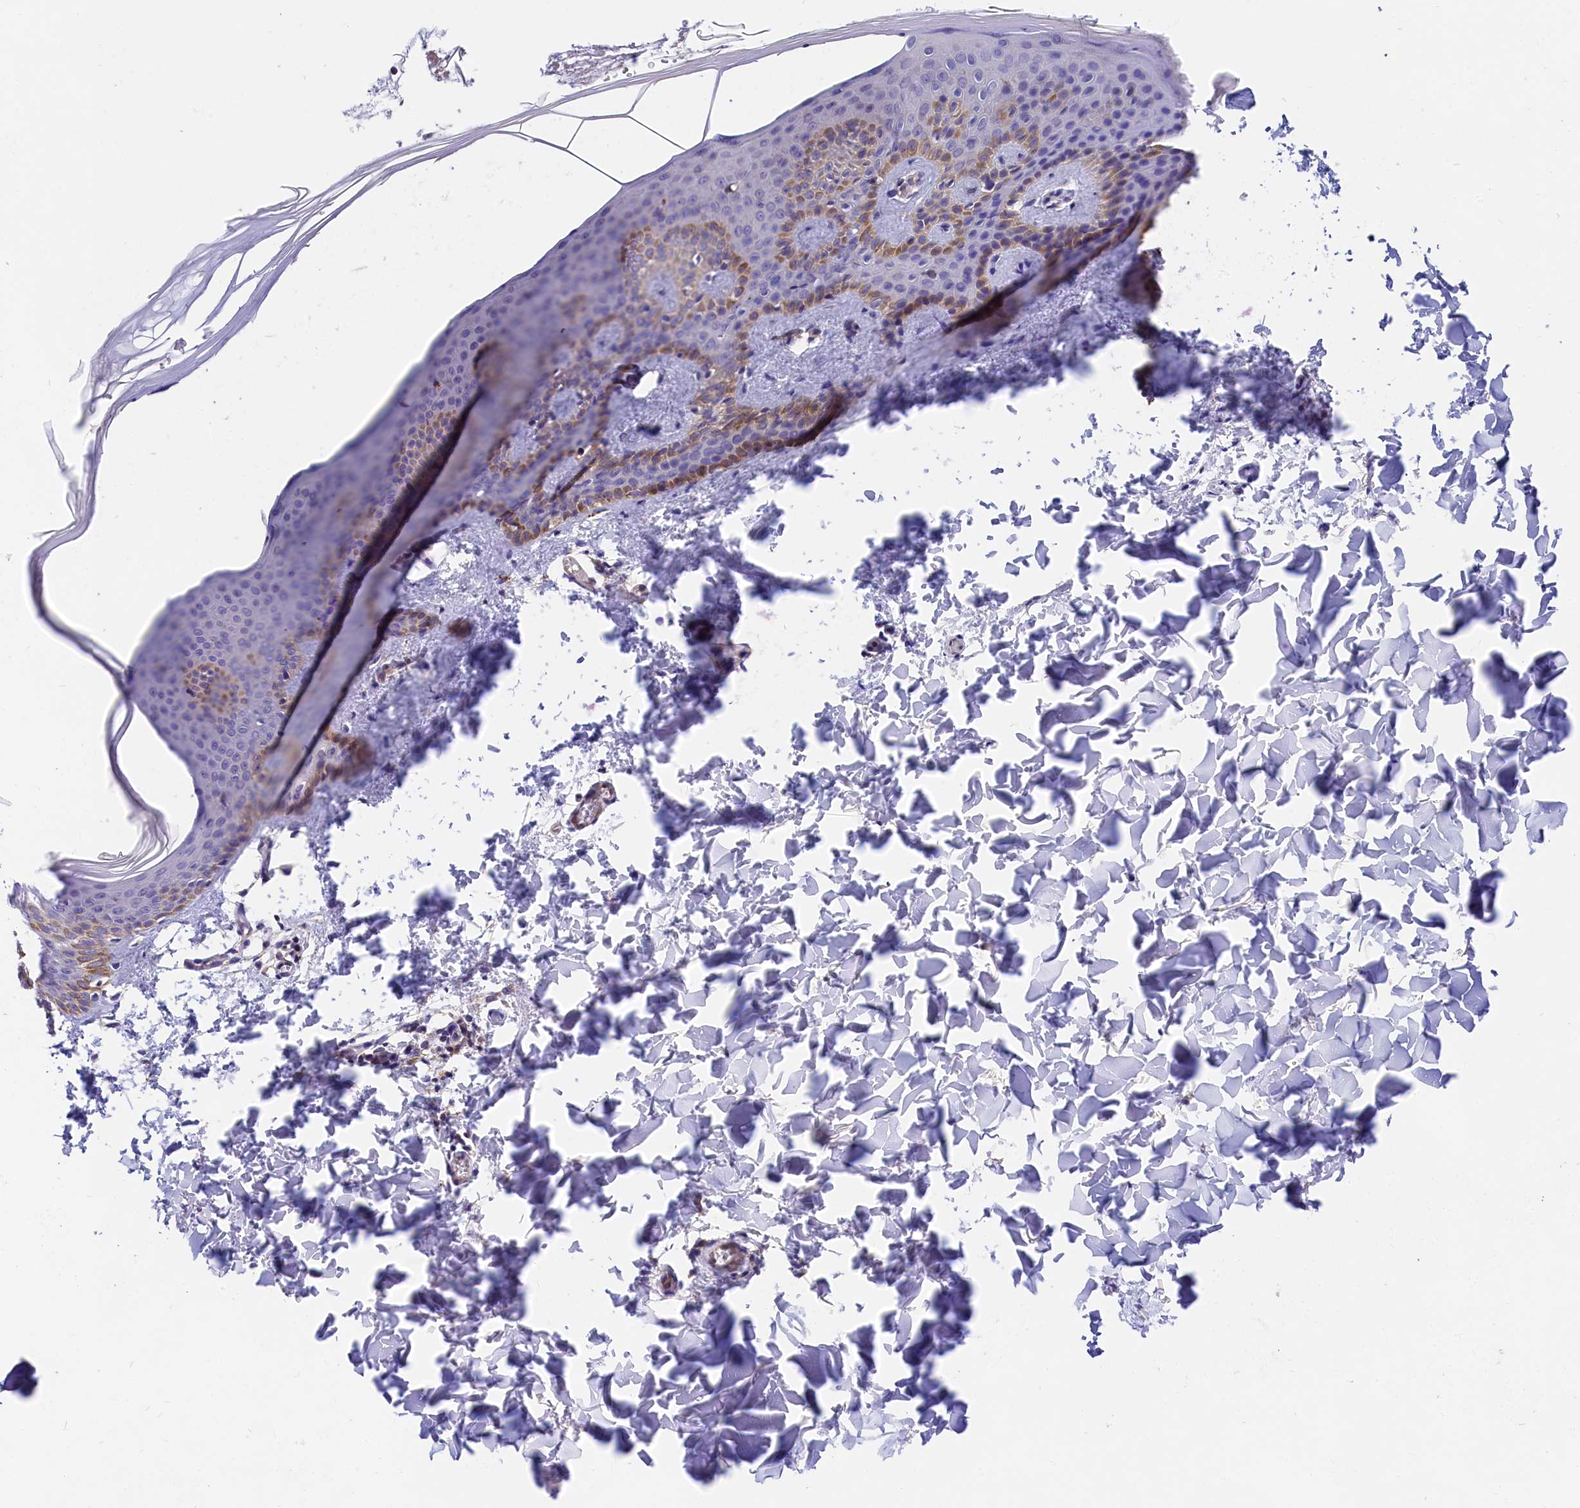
{"staining": {"intensity": "negative", "quantity": "none", "location": "none"}, "tissue": "skin", "cell_type": "Fibroblasts", "image_type": "normal", "snomed": [{"axis": "morphology", "description": "Normal tissue, NOS"}, {"axis": "topography", "description": "Skin"}], "caption": "IHC of unremarkable human skin exhibits no staining in fibroblasts. The staining is performed using DAB (3,3'-diaminobenzidine) brown chromogen with nuclei counter-stained in using hematoxylin.", "gene": "OAS3", "patient": {"sex": "male", "age": 36}}